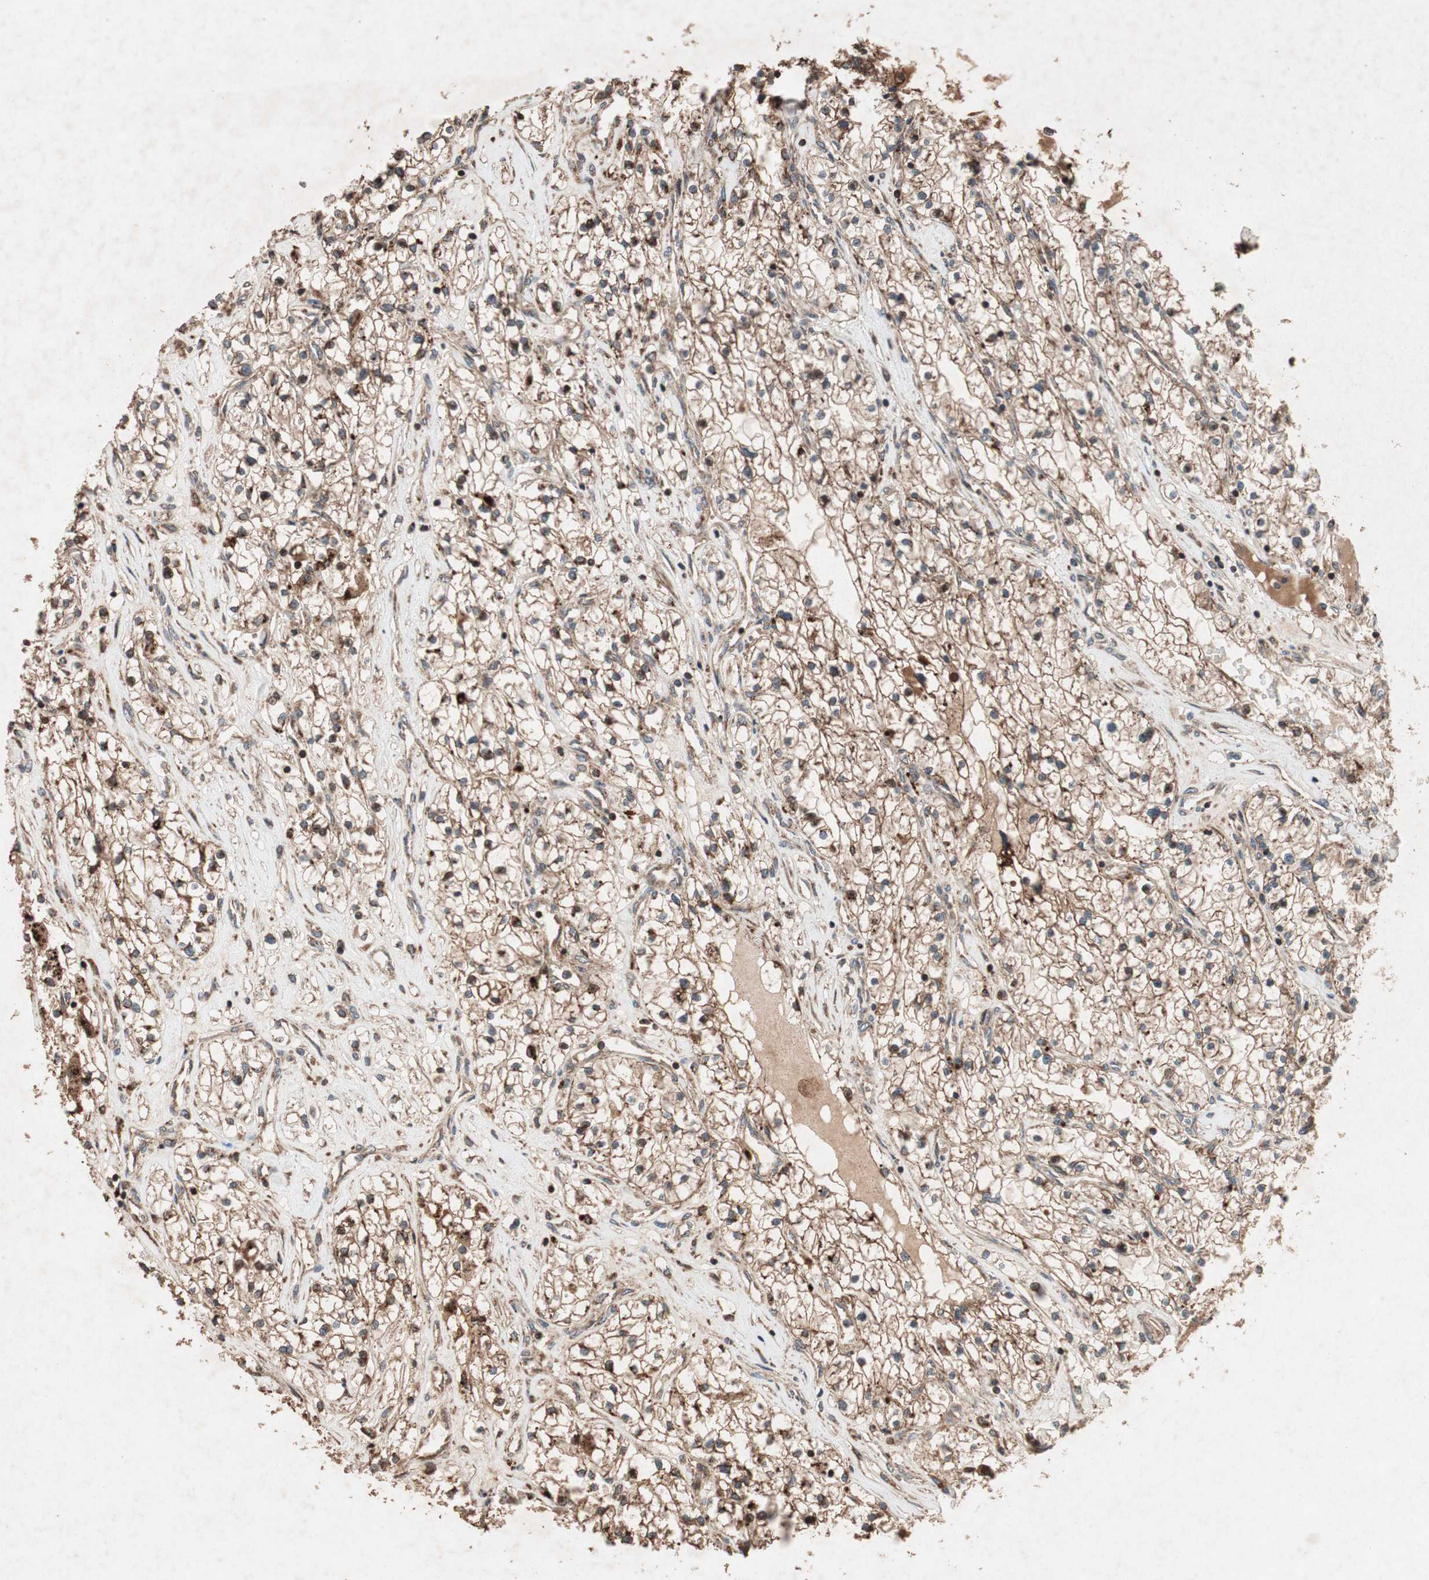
{"staining": {"intensity": "moderate", "quantity": ">75%", "location": "cytoplasmic/membranous"}, "tissue": "renal cancer", "cell_type": "Tumor cells", "image_type": "cancer", "snomed": [{"axis": "morphology", "description": "Adenocarcinoma, NOS"}, {"axis": "topography", "description": "Kidney"}], "caption": "DAB immunohistochemical staining of renal adenocarcinoma displays moderate cytoplasmic/membranous protein staining in approximately >75% of tumor cells.", "gene": "RAB1A", "patient": {"sex": "male", "age": 68}}